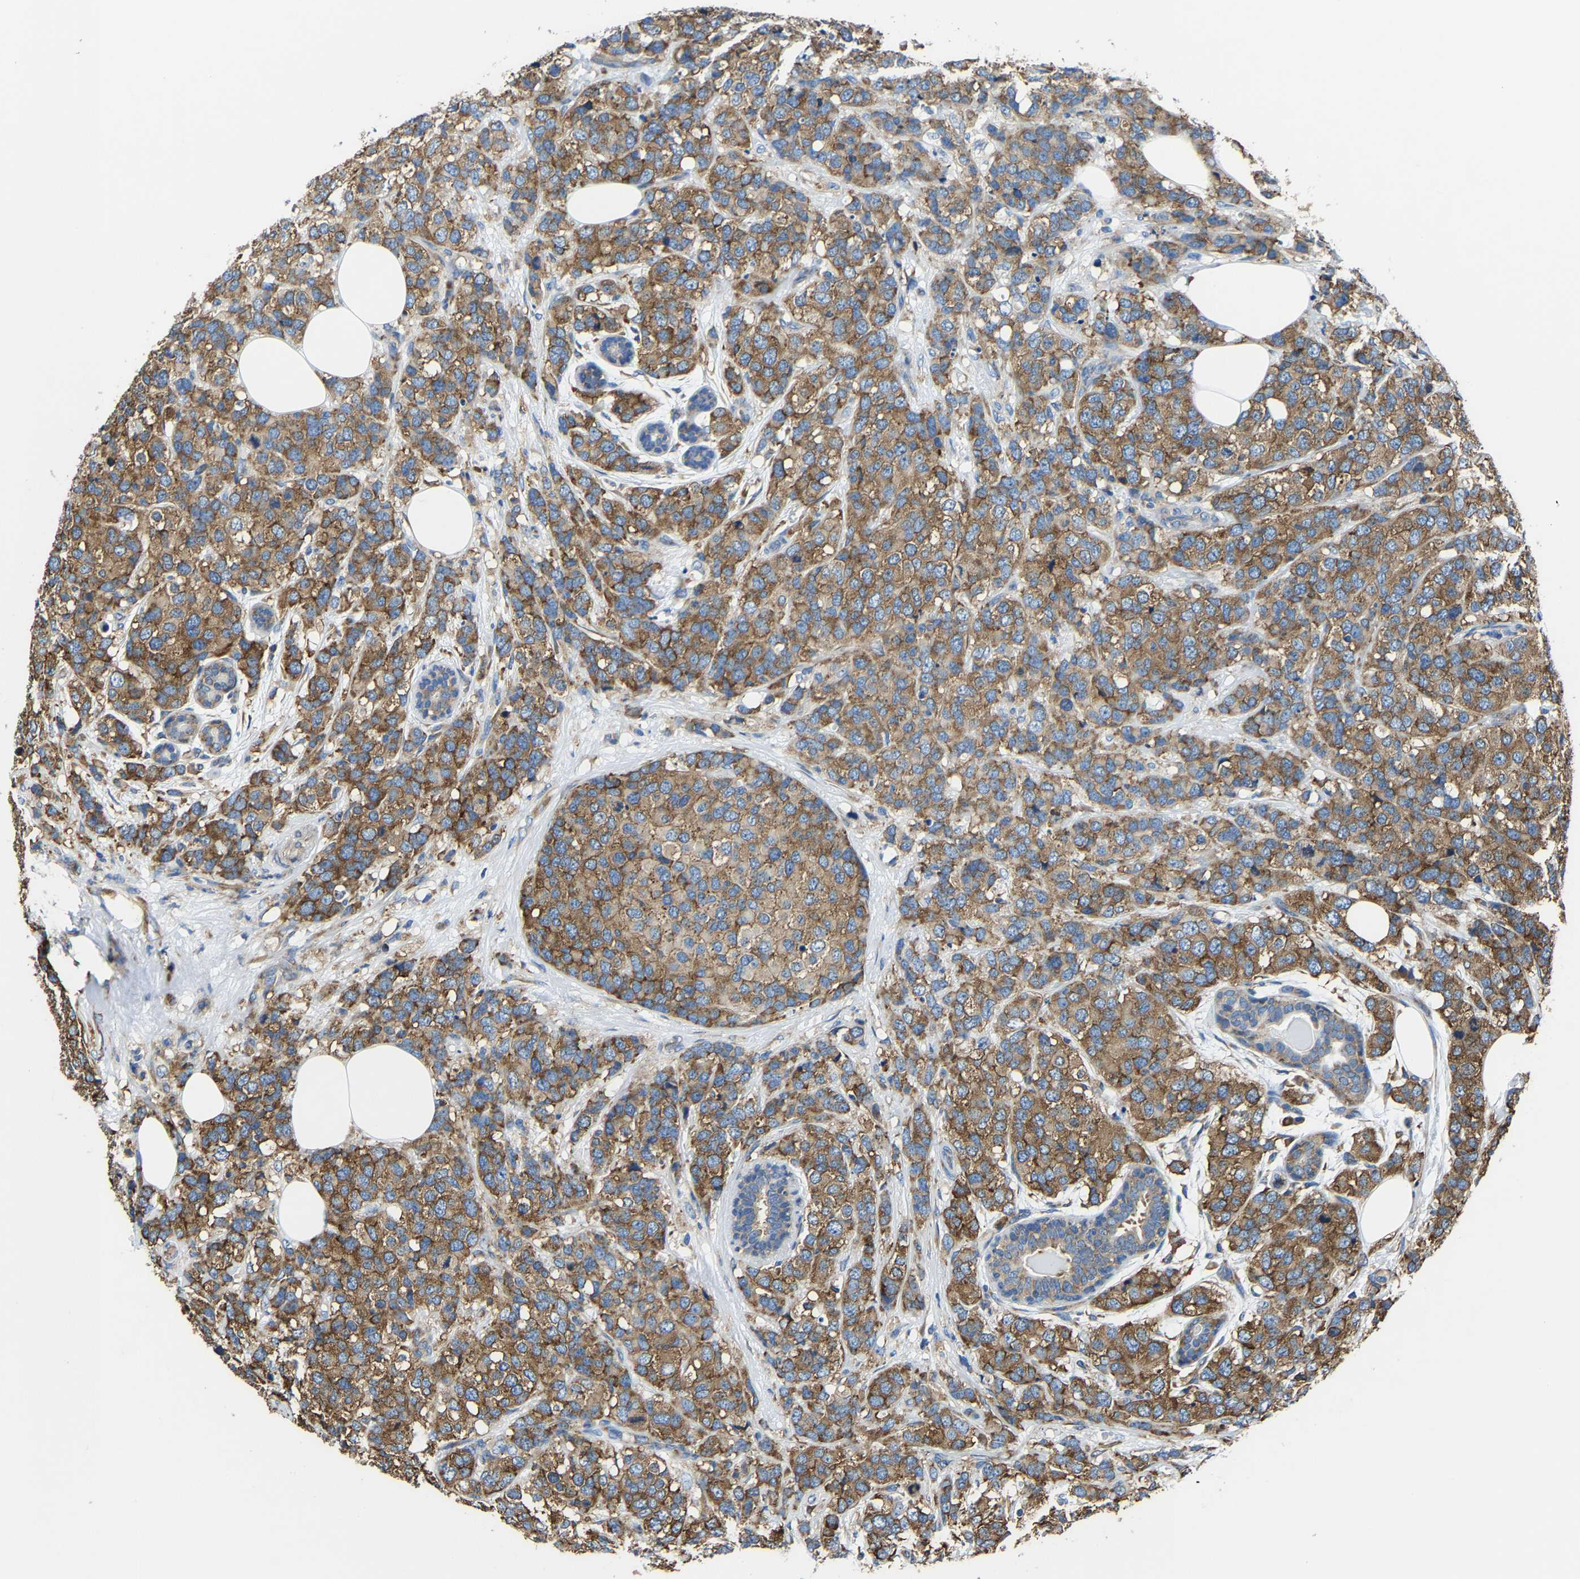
{"staining": {"intensity": "moderate", "quantity": ">75%", "location": "cytoplasmic/membranous"}, "tissue": "breast cancer", "cell_type": "Tumor cells", "image_type": "cancer", "snomed": [{"axis": "morphology", "description": "Lobular carcinoma"}, {"axis": "topography", "description": "Breast"}], "caption": "Immunohistochemistry photomicrograph of neoplastic tissue: breast cancer stained using immunohistochemistry (IHC) exhibits medium levels of moderate protein expression localized specifically in the cytoplasmic/membranous of tumor cells, appearing as a cytoplasmic/membranous brown color.", "gene": "G3BP2", "patient": {"sex": "female", "age": 59}}